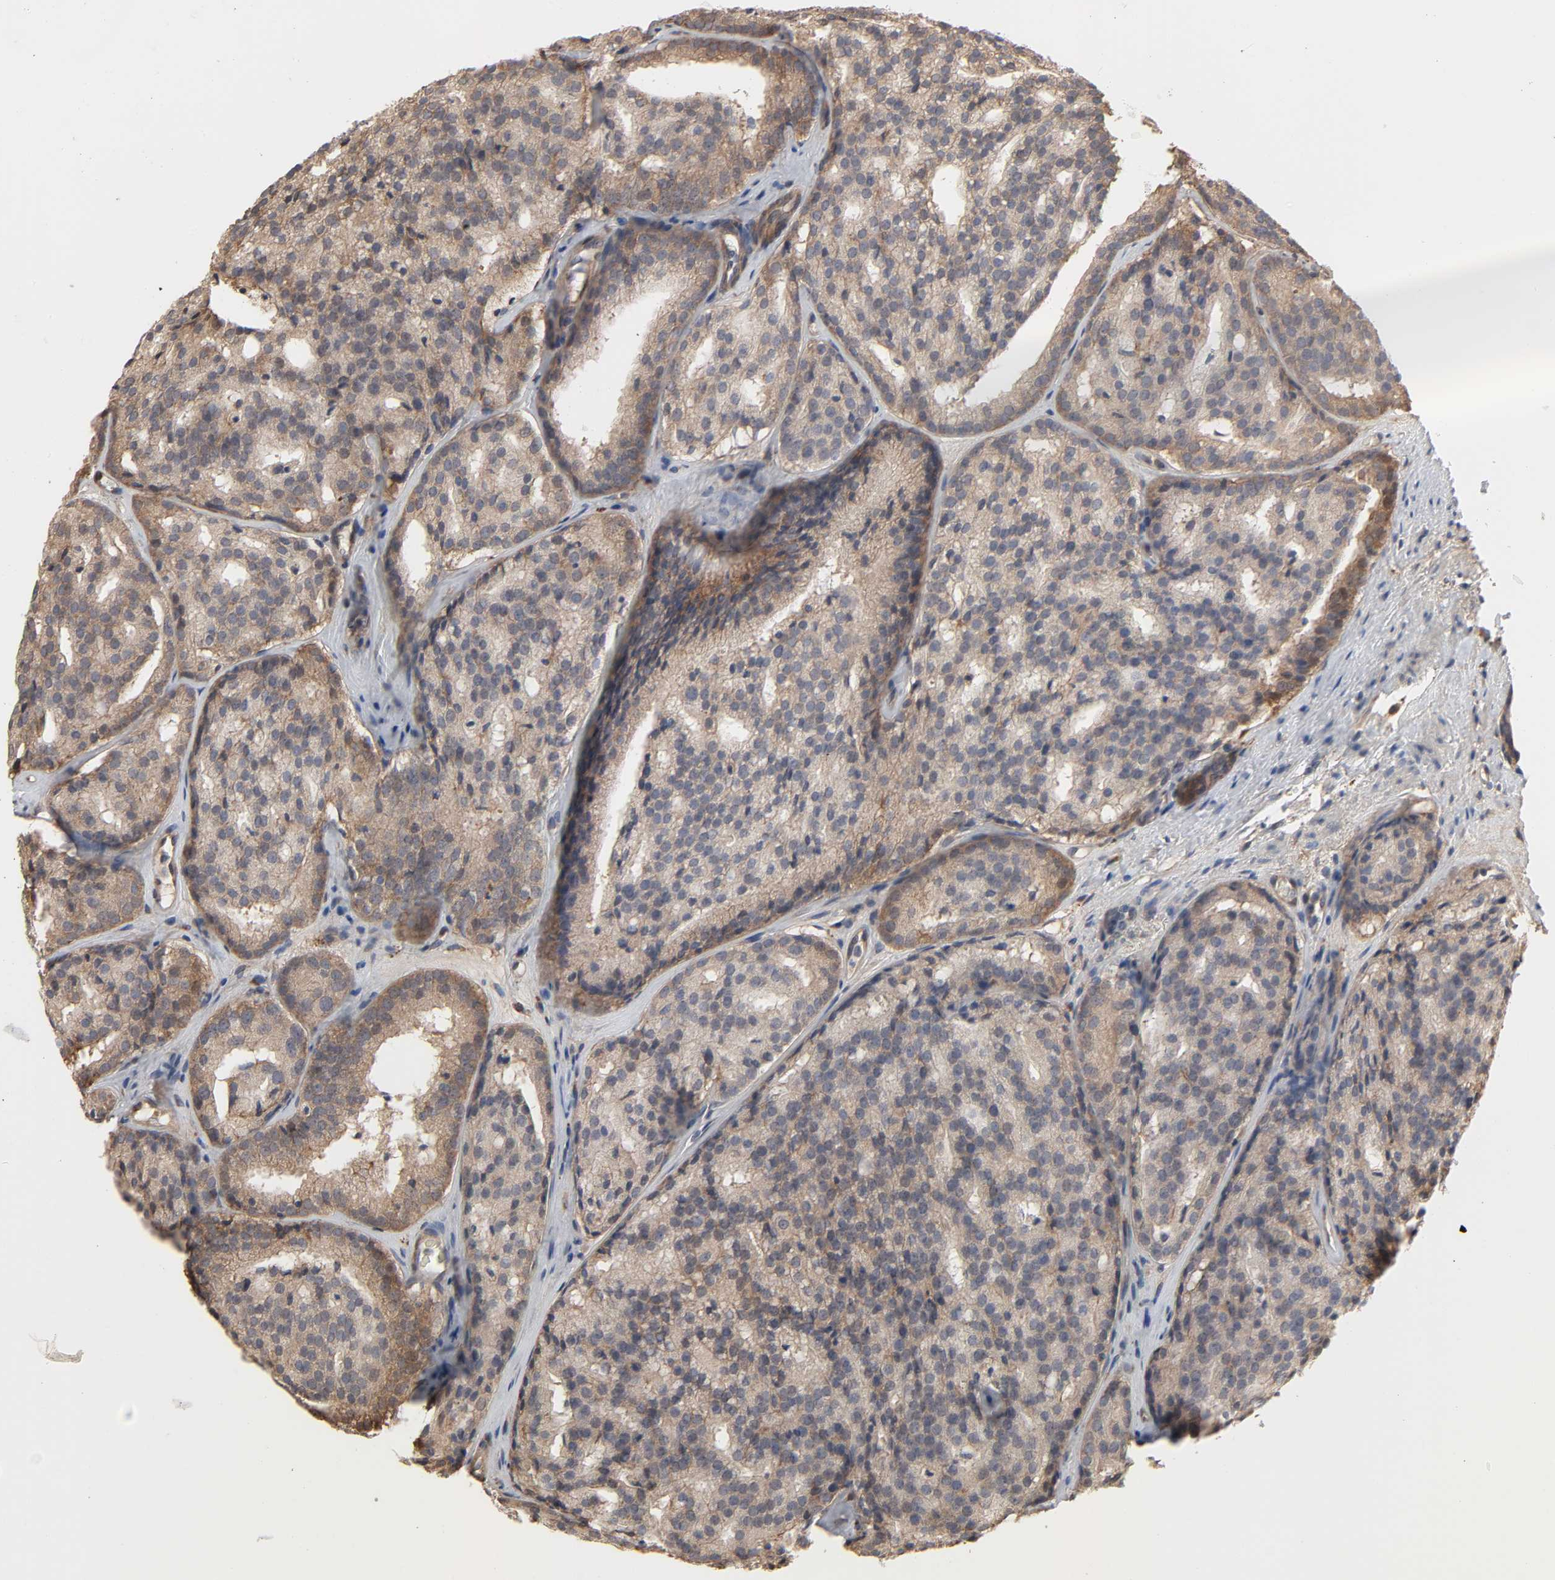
{"staining": {"intensity": "moderate", "quantity": "25%-75%", "location": "cytoplasmic/membranous"}, "tissue": "prostate cancer", "cell_type": "Tumor cells", "image_type": "cancer", "snomed": [{"axis": "morphology", "description": "Adenocarcinoma, High grade"}, {"axis": "topography", "description": "Prostate"}], "caption": "IHC micrograph of neoplastic tissue: human prostate cancer stained using immunohistochemistry (IHC) displays medium levels of moderate protein expression localized specifically in the cytoplasmic/membranous of tumor cells, appearing as a cytoplasmic/membranous brown color.", "gene": "NDRG2", "patient": {"sex": "male", "age": 64}}